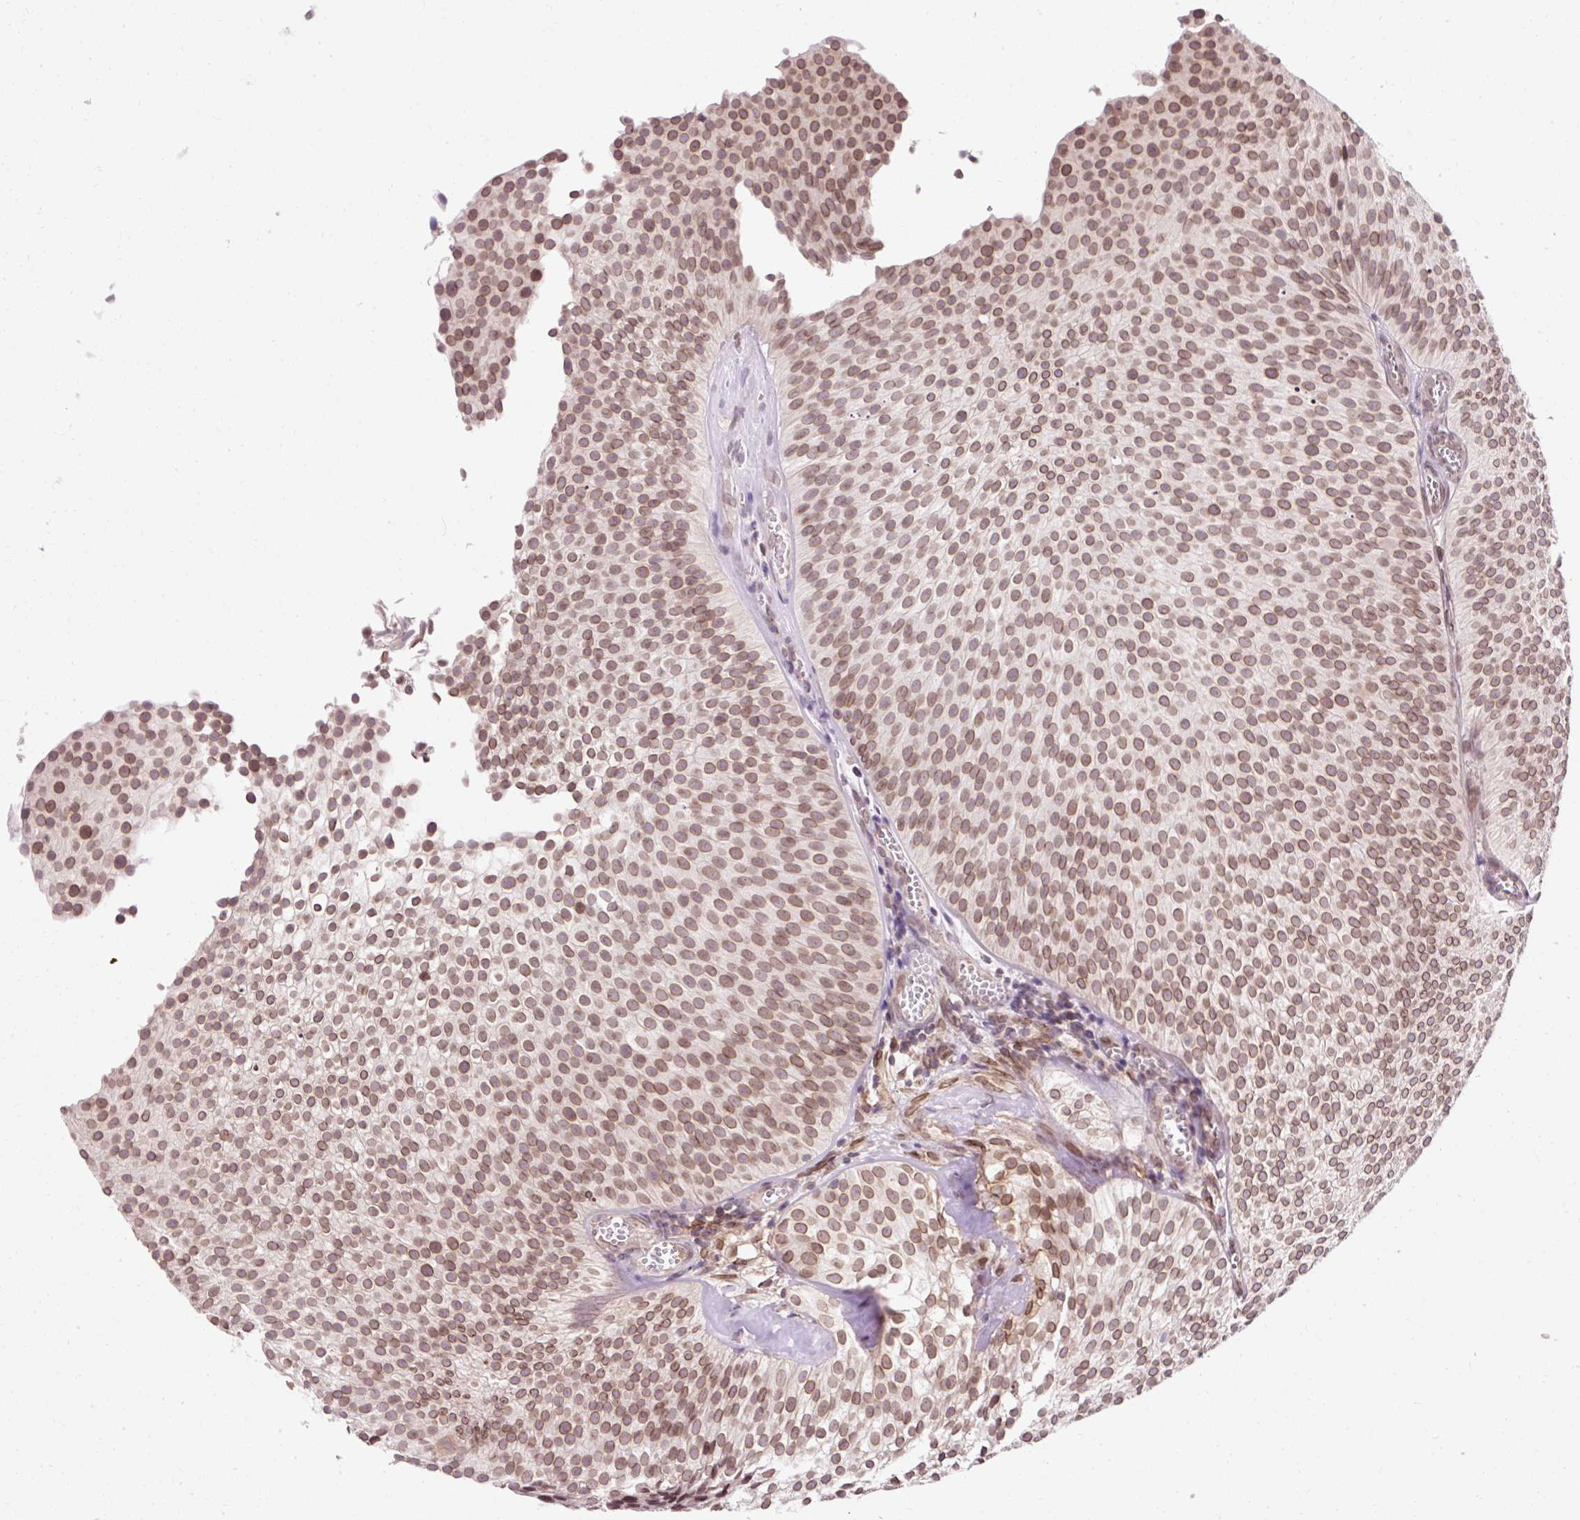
{"staining": {"intensity": "moderate", "quantity": ">75%", "location": "cytoplasmic/membranous,nuclear"}, "tissue": "urothelial cancer", "cell_type": "Tumor cells", "image_type": "cancer", "snomed": [{"axis": "morphology", "description": "Urothelial carcinoma, Low grade"}, {"axis": "topography", "description": "Urinary bladder"}], "caption": "Urothelial cancer stained for a protein reveals moderate cytoplasmic/membranous and nuclear positivity in tumor cells. The protein is stained brown, and the nuclei are stained in blue (DAB (3,3'-diaminobenzidine) IHC with brightfield microscopy, high magnification).", "gene": "ZNF610", "patient": {"sex": "male", "age": 91}}